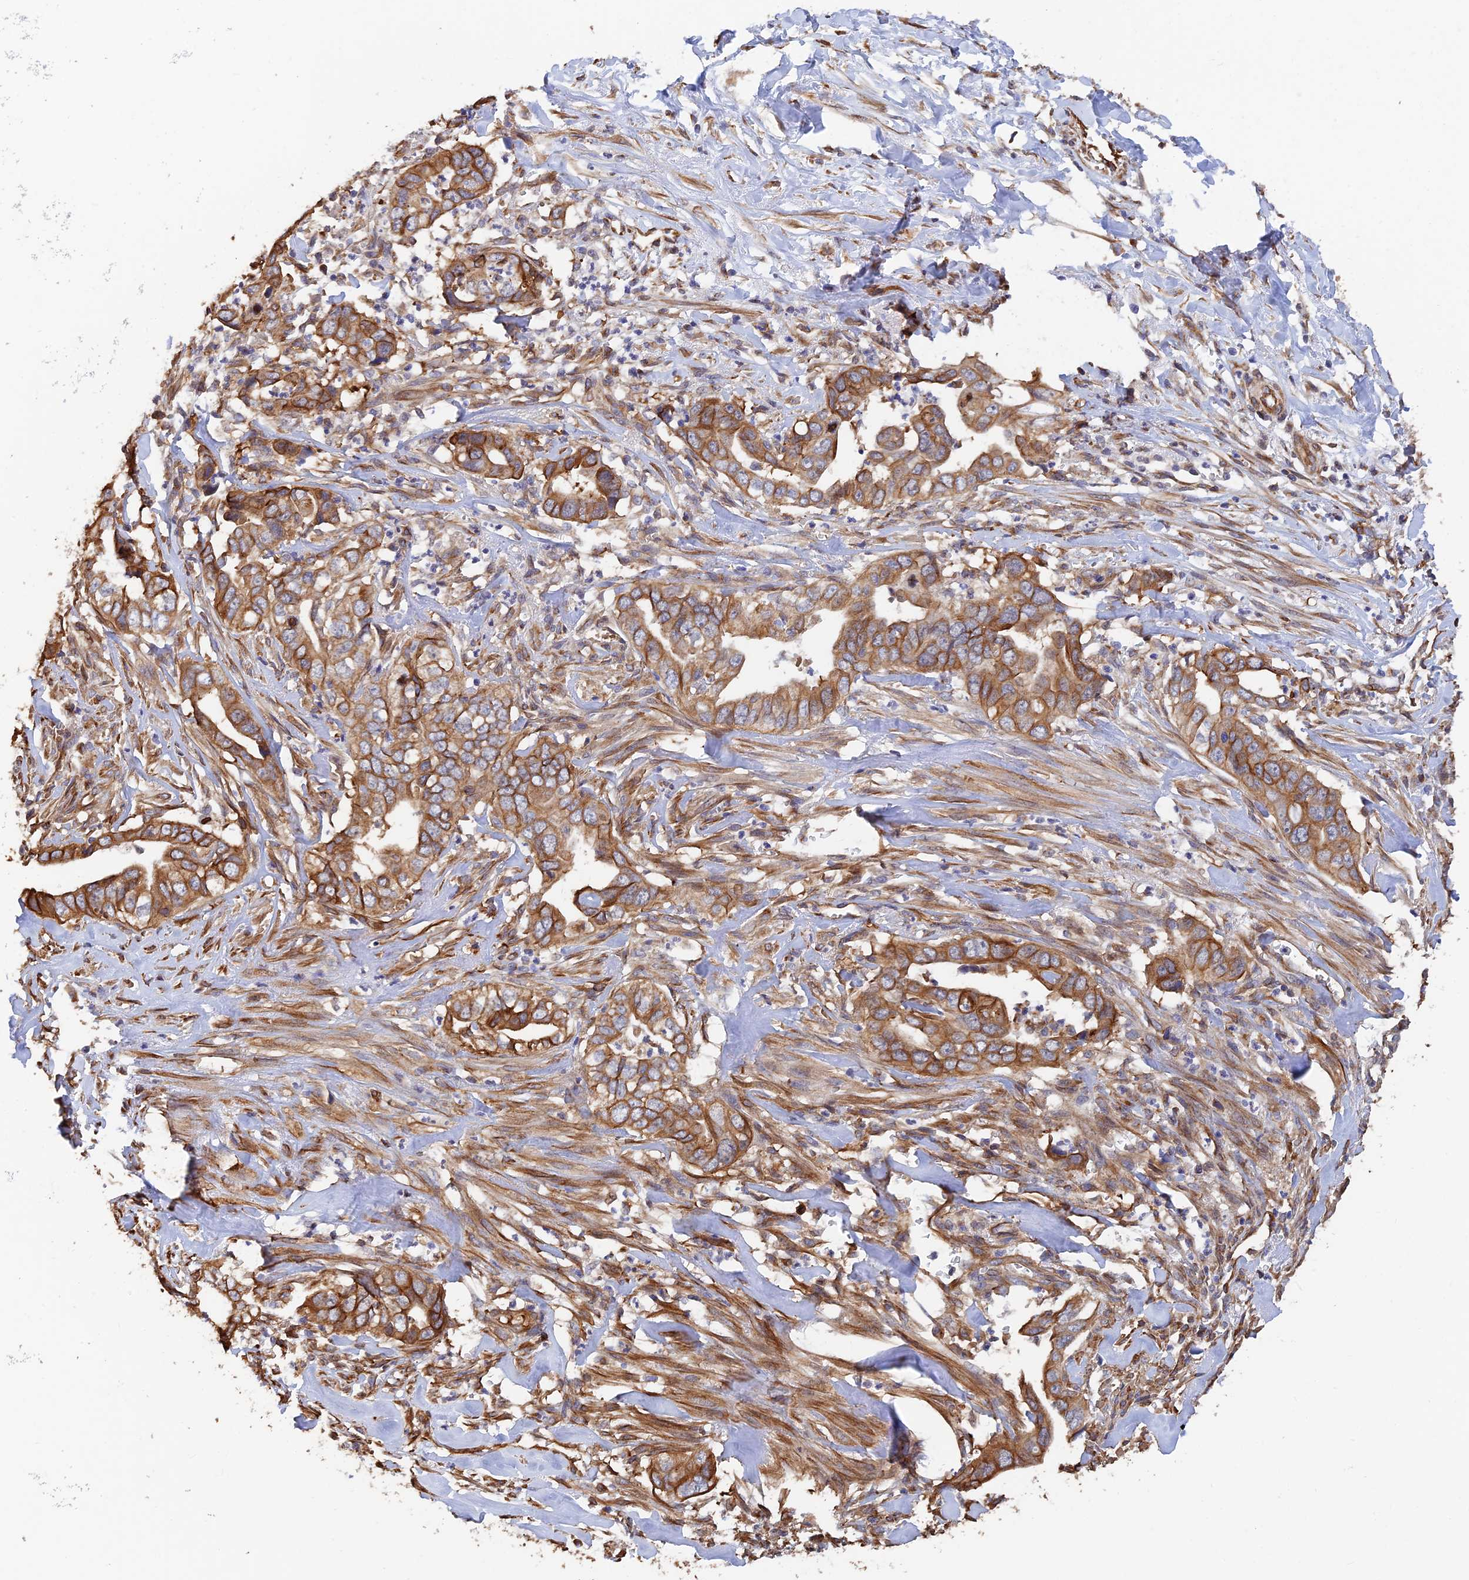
{"staining": {"intensity": "strong", "quantity": ">75%", "location": "cytoplasmic/membranous"}, "tissue": "liver cancer", "cell_type": "Tumor cells", "image_type": "cancer", "snomed": [{"axis": "morphology", "description": "Cholangiocarcinoma"}, {"axis": "topography", "description": "Liver"}], "caption": "Tumor cells demonstrate high levels of strong cytoplasmic/membranous positivity in about >75% of cells in human liver cancer (cholangiocarcinoma).", "gene": "WBP11", "patient": {"sex": "female", "age": 79}}